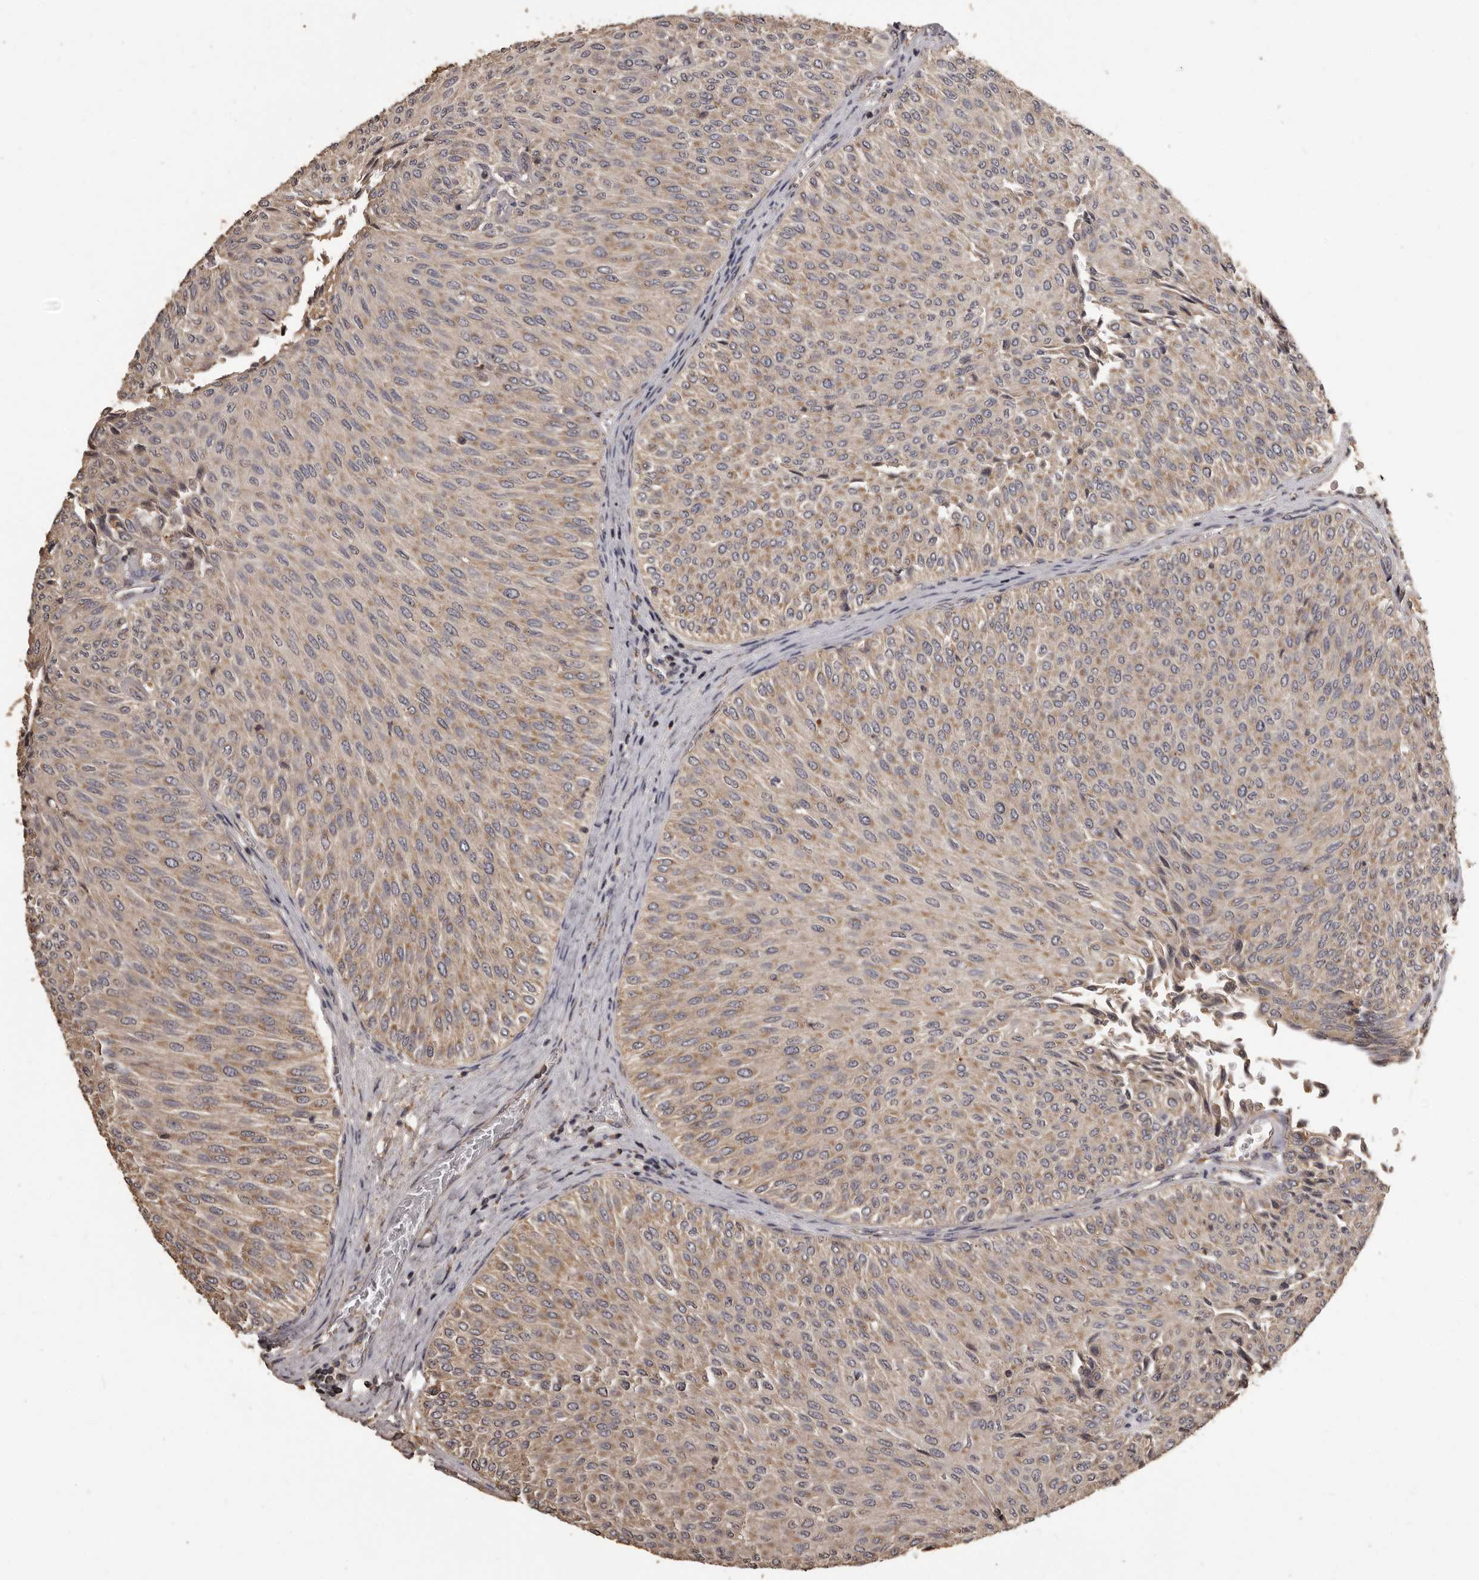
{"staining": {"intensity": "moderate", "quantity": ">75%", "location": "cytoplasmic/membranous"}, "tissue": "urothelial cancer", "cell_type": "Tumor cells", "image_type": "cancer", "snomed": [{"axis": "morphology", "description": "Urothelial carcinoma, Low grade"}, {"axis": "topography", "description": "Urinary bladder"}], "caption": "Immunohistochemistry of urothelial carcinoma (low-grade) reveals medium levels of moderate cytoplasmic/membranous staining in about >75% of tumor cells.", "gene": "MGAT5", "patient": {"sex": "male", "age": 78}}